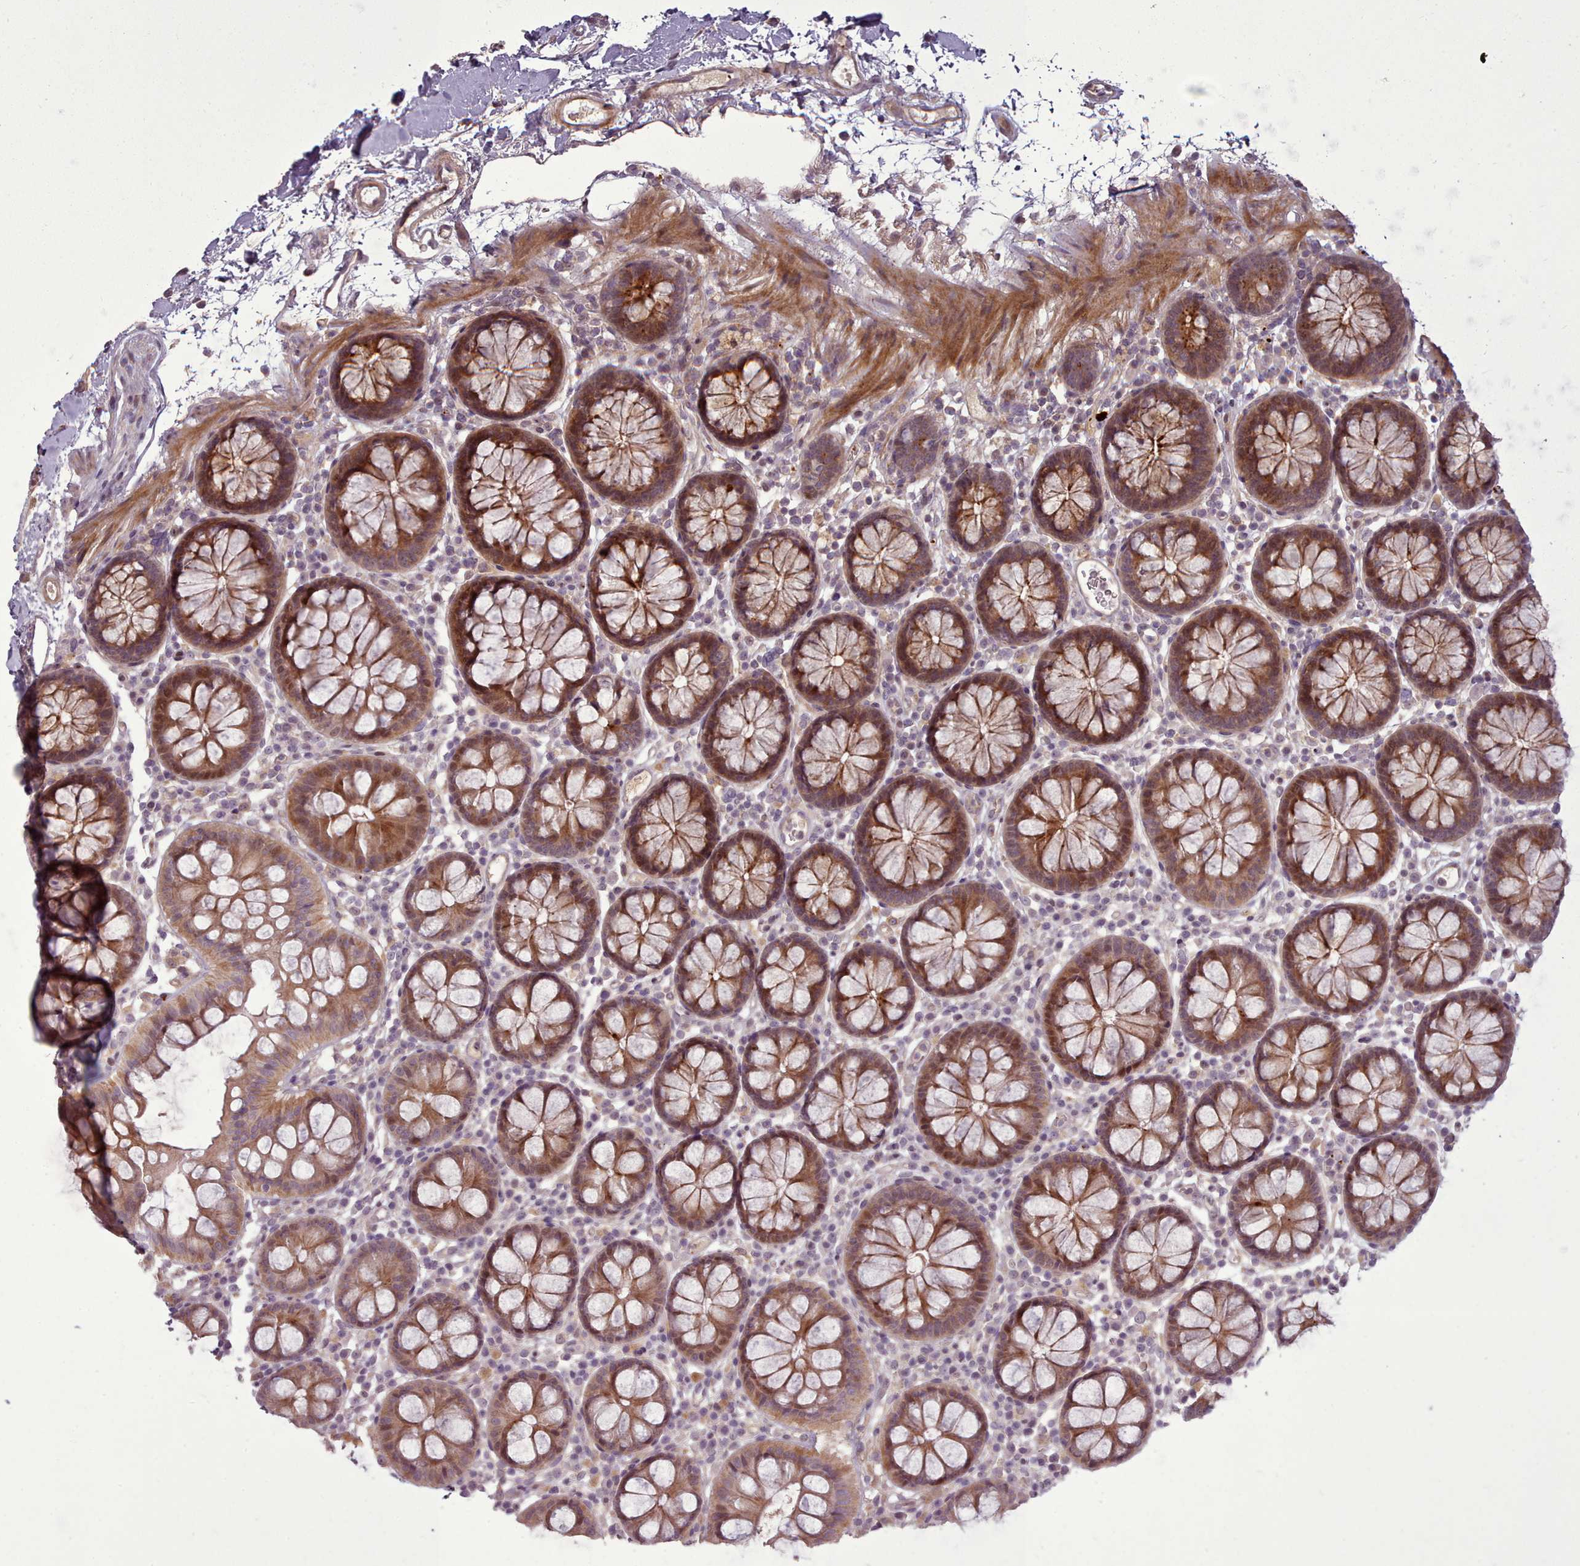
{"staining": {"intensity": "weak", "quantity": ">75%", "location": "cytoplasmic/membranous"}, "tissue": "colon", "cell_type": "Endothelial cells", "image_type": "normal", "snomed": [{"axis": "morphology", "description": "Normal tissue, NOS"}, {"axis": "topography", "description": "Colon"}], "caption": "An IHC image of normal tissue is shown. Protein staining in brown labels weak cytoplasmic/membranous positivity in colon within endothelial cells.", "gene": "LEFTY1", "patient": {"sex": "male", "age": 75}}